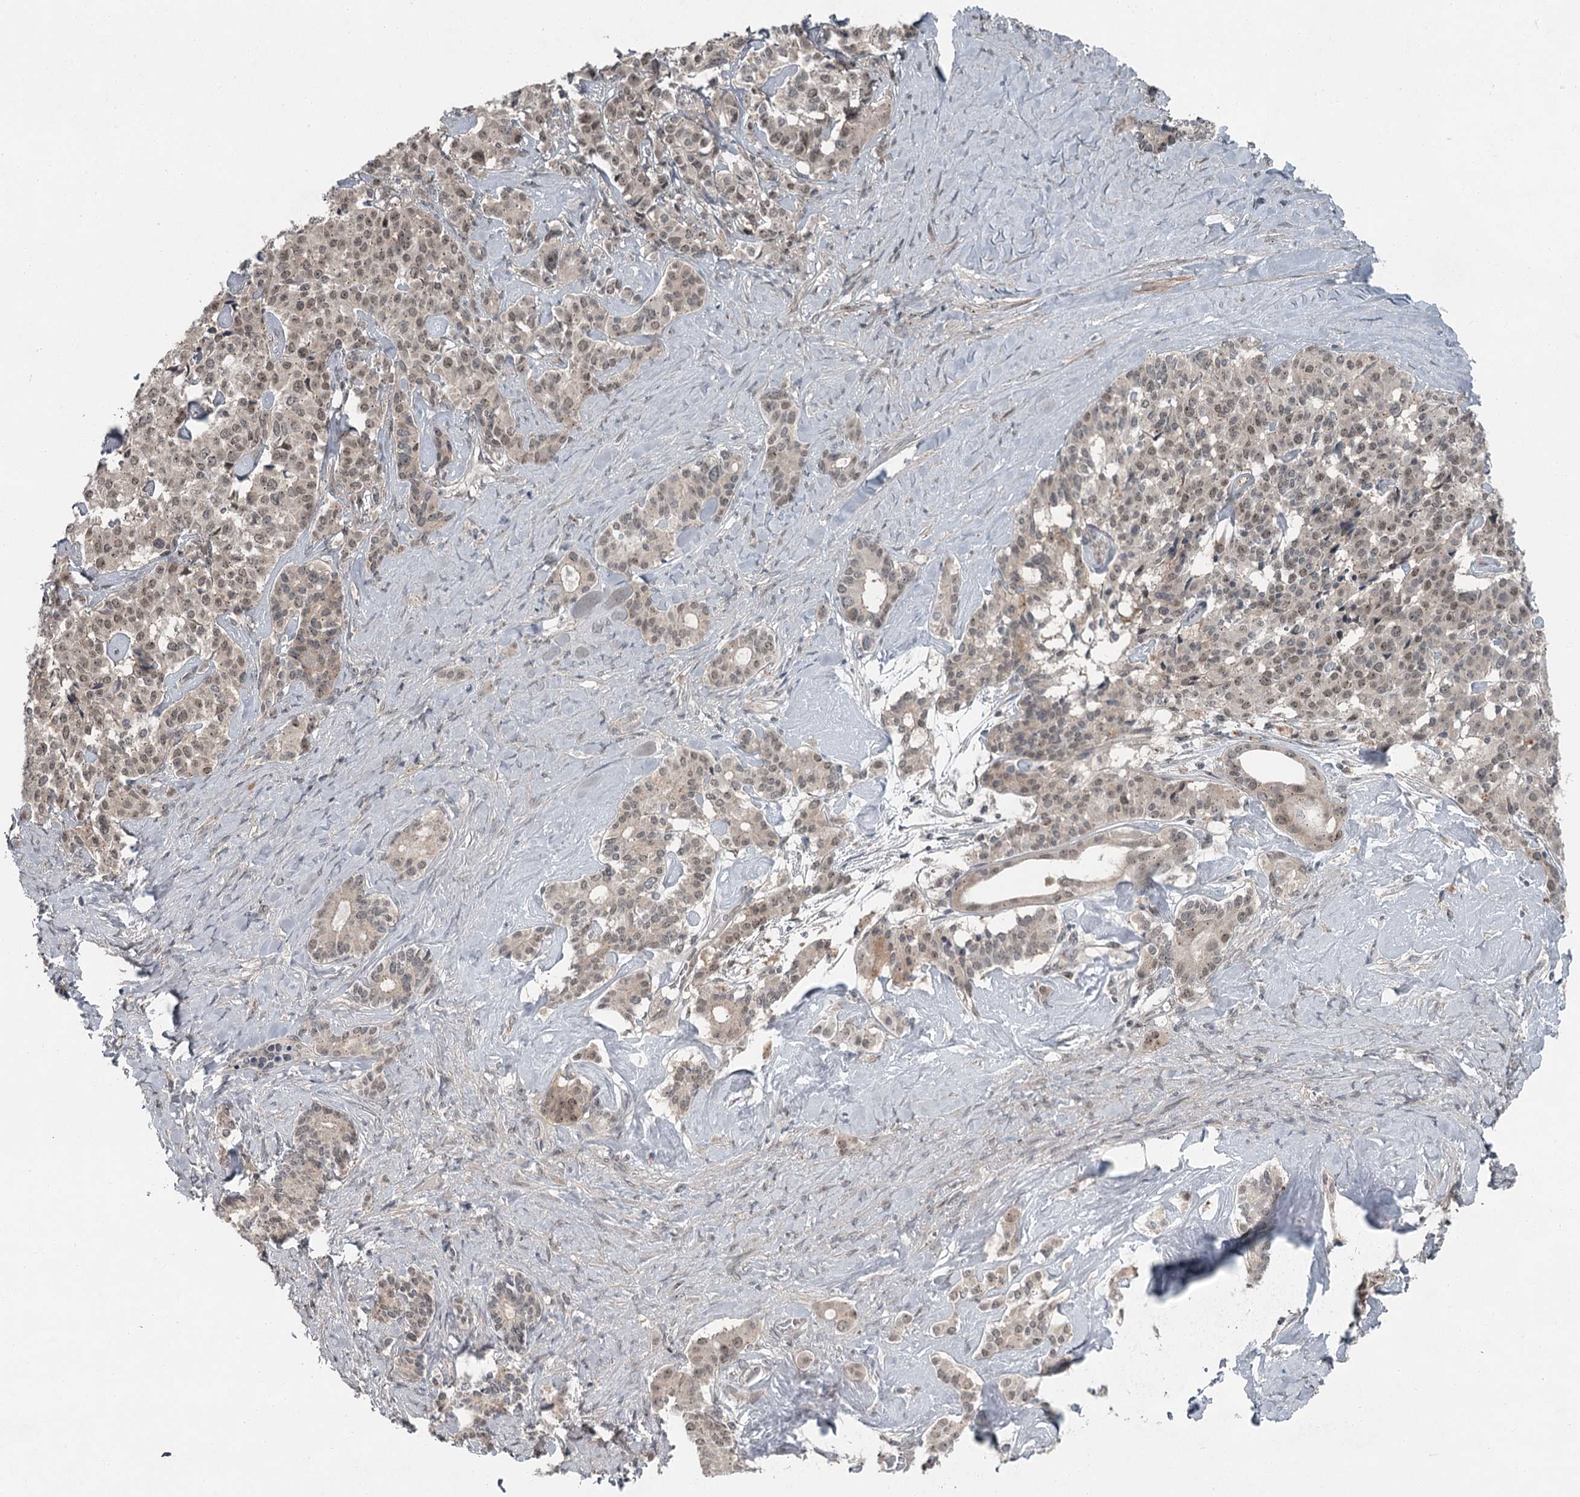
{"staining": {"intensity": "weak", "quantity": "<25%", "location": "nuclear"}, "tissue": "pancreatic cancer", "cell_type": "Tumor cells", "image_type": "cancer", "snomed": [{"axis": "morphology", "description": "Adenocarcinoma, NOS"}, {"axis": "topography", "description": "Pancreas"}], "caption": "An immunohistochemistry (IHC) photomicrograph of adenocarcinoma (pancreatic) is shown. There is no staining in tumor cells of adenocarcinoma (pancreatic).", "gene": "EXOSC1", "patient": {"sex": "female", "age": 74}}